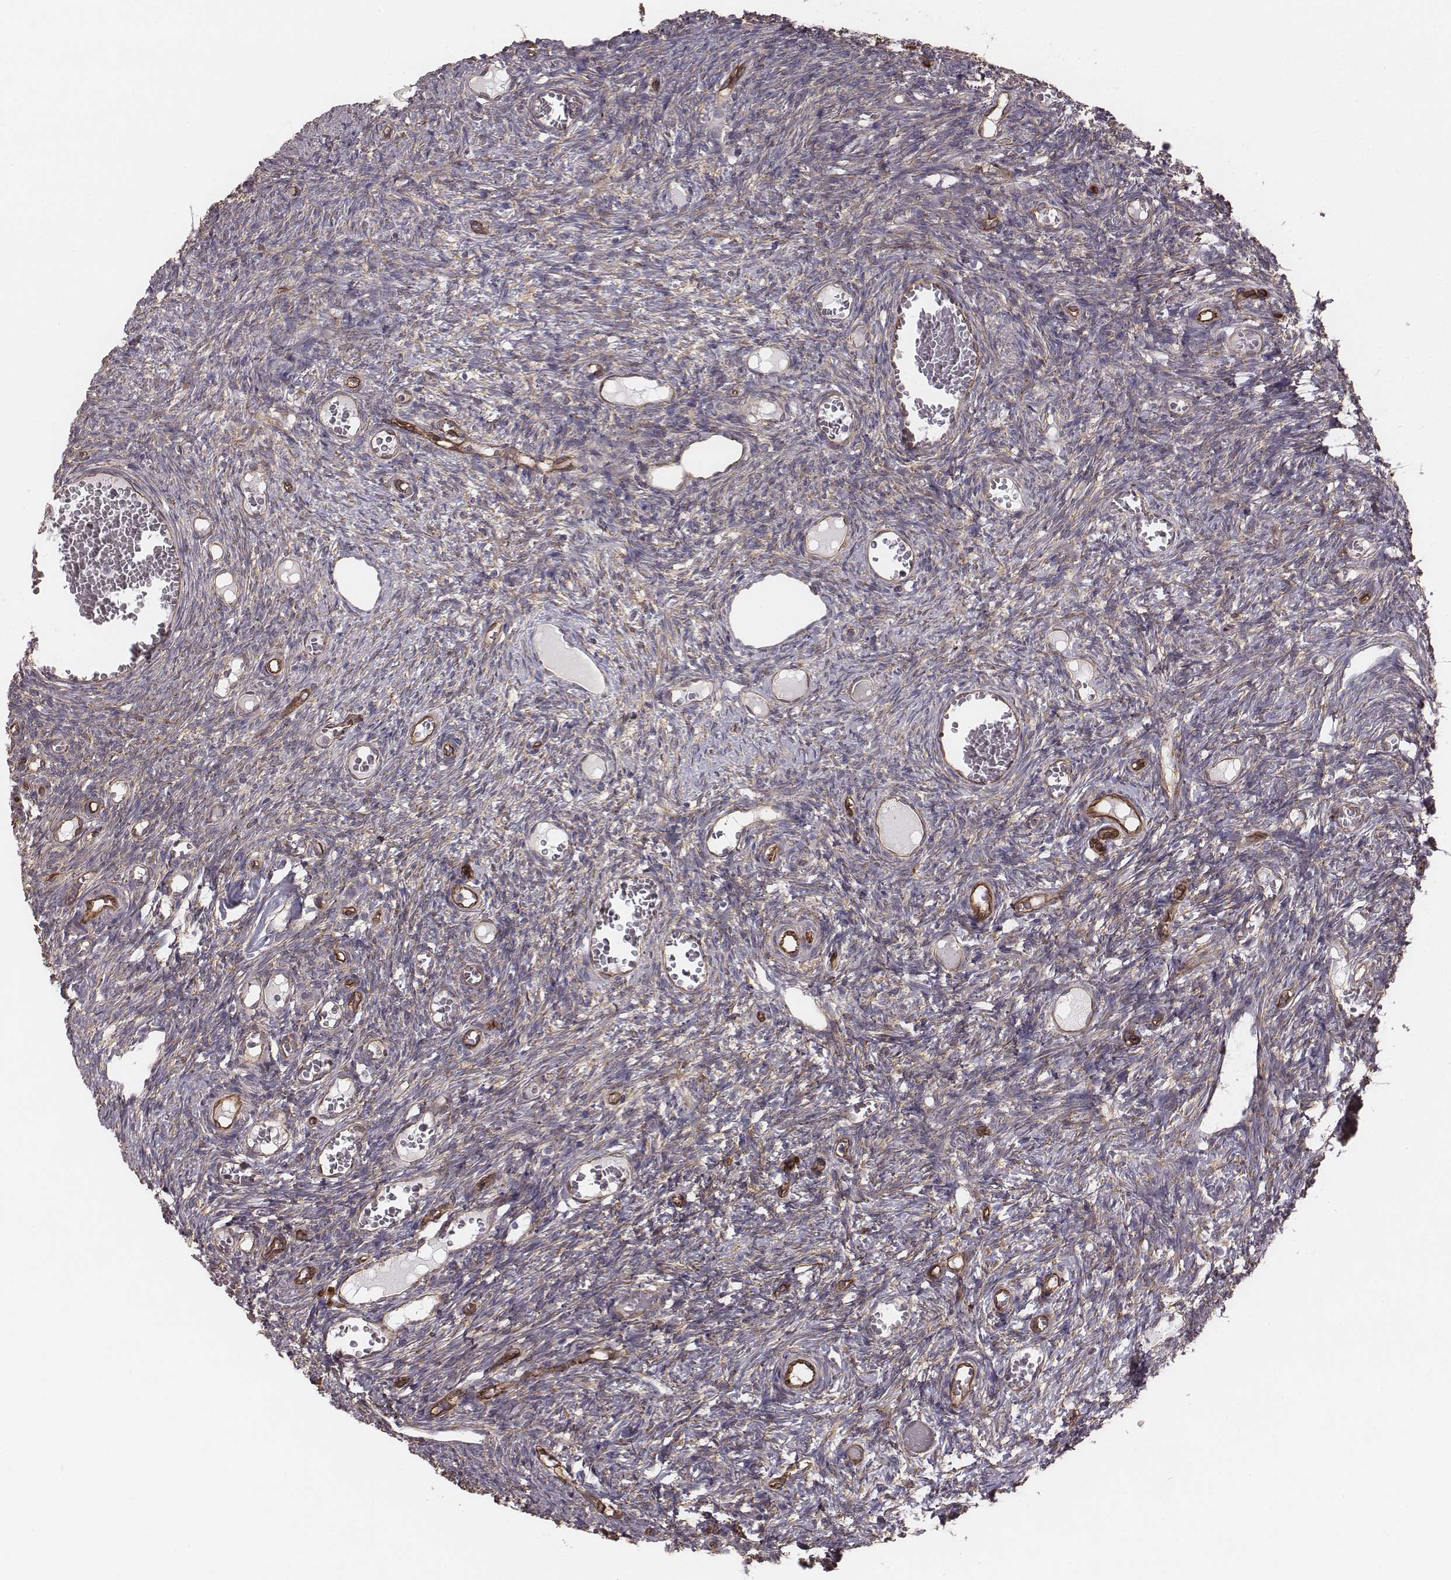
{"staining": {"intensity": "weak", "quantity": "25%-75%", "location": "cytoplasmic/membranous"}, "tissue": "ovary", "cell_type": "Ovarian stroma cells", "image_type": "normal", "snomed": [{"axis": "morphology", "description": "Normal tissue, NOS"}, {"axis": "topography", "description": "Ovary"}], "caption": "Immunohistochemical staining of benign human ovary exhibits weak cytoplasmic/membranous protein expression in about 25%-75% of ovarian stroma cells. Nuclei are stained in blue.", "gene": "PALMD", "patient": {"sex": "female", "age": 39}}